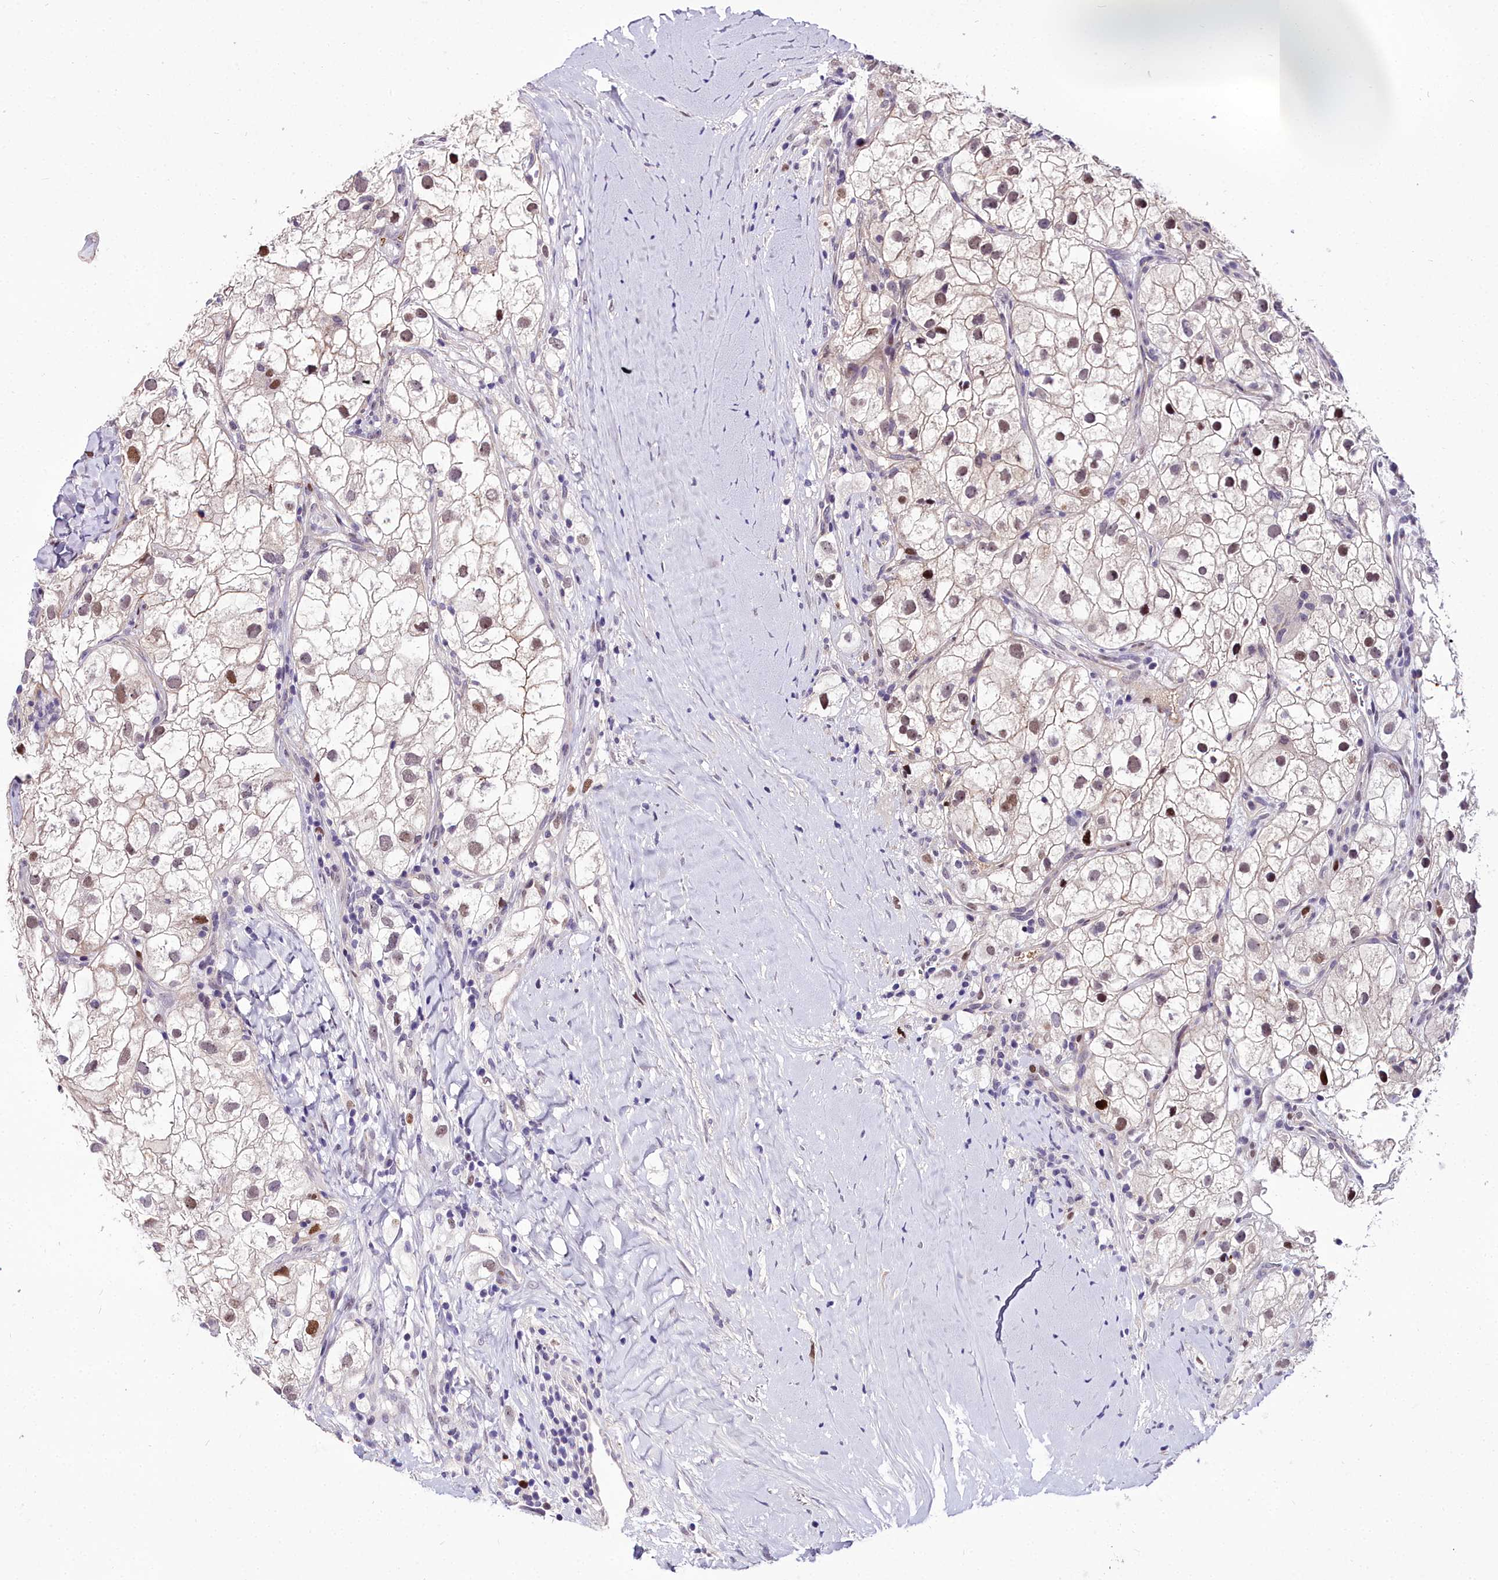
{"staining": {"intensity": "weak", "quantity": "25%-75%", "location": "nuclear"}, "tissue": "renal cancer", "cell_type": "Tumor cells", "image_type": "cancer", "snomed": [{"axis": "morphology", "description": "Adenocarcinoma, NOS"}, {"axis": "topography", "description": "Kidney"}], "caption": "Immunohistochemical staining of human renal cancer (adenocarcinoma) exhibits low levels of weak nuclear protein staining in approximately 25%-75% of tumor cells. The staining was performed using DAB (3,3'-diaminobenzidine) to visualize the protein expression in brown, while the nuclei were stained in blue with hematoxylin (Magnification: 20x).", "gene": "TRIML2", "patient": {"sex": "male", "age": 59}}